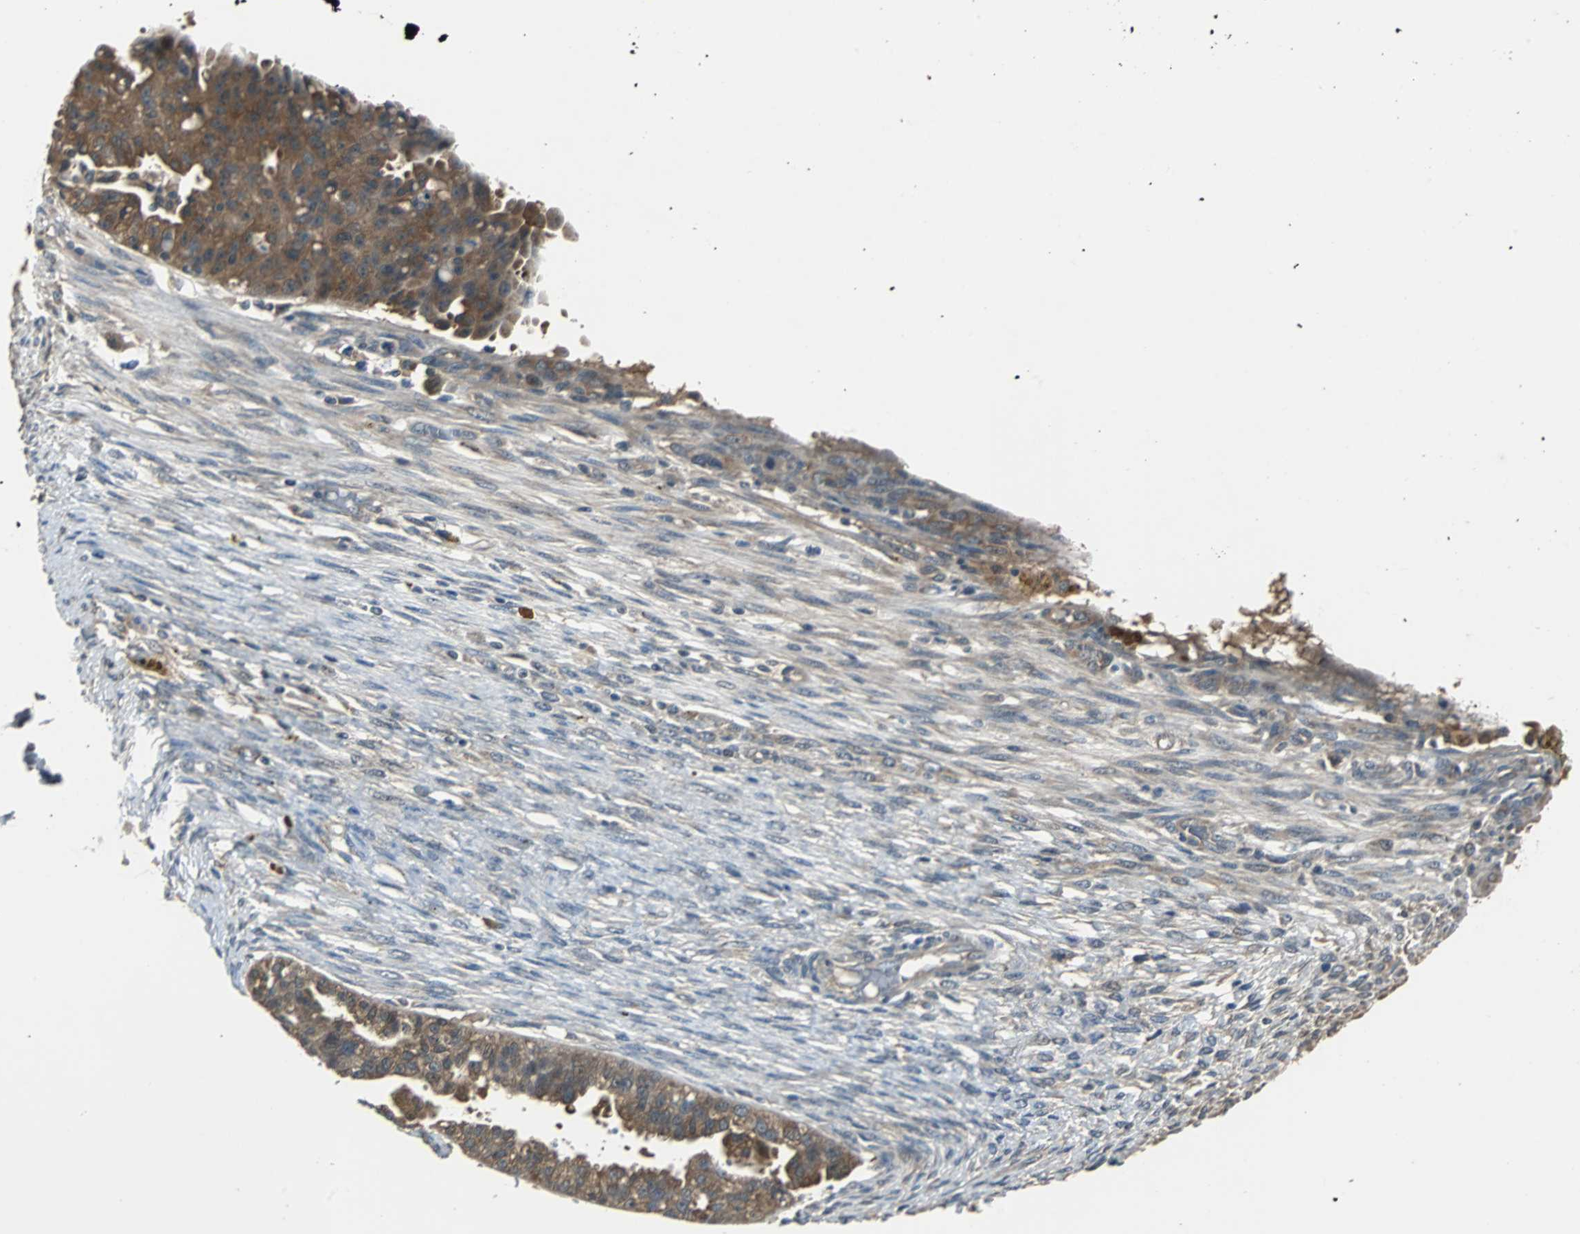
{"staining": {"intensity": "moderate", "quantity": ">75%", "location": "cytoplasmic/membranous"}, "tissue": "ovarian cancer", "cell_type": "Tumor cells", "image_type": "cancer", "snomed": [{"axis": "morphology", "description": "Cystadenocarcinoma, serous, NOS"}, {"axis": "topography", "description": "Ovary"}], "caption": "Moderate cytoplasmic/membranous protein expression is identified in approximately >75% of tumor cells in ovarian serous cystadenocarcinoma.", "gene": "ABHD2", "patient": {"sex": "female", "age": 58}}